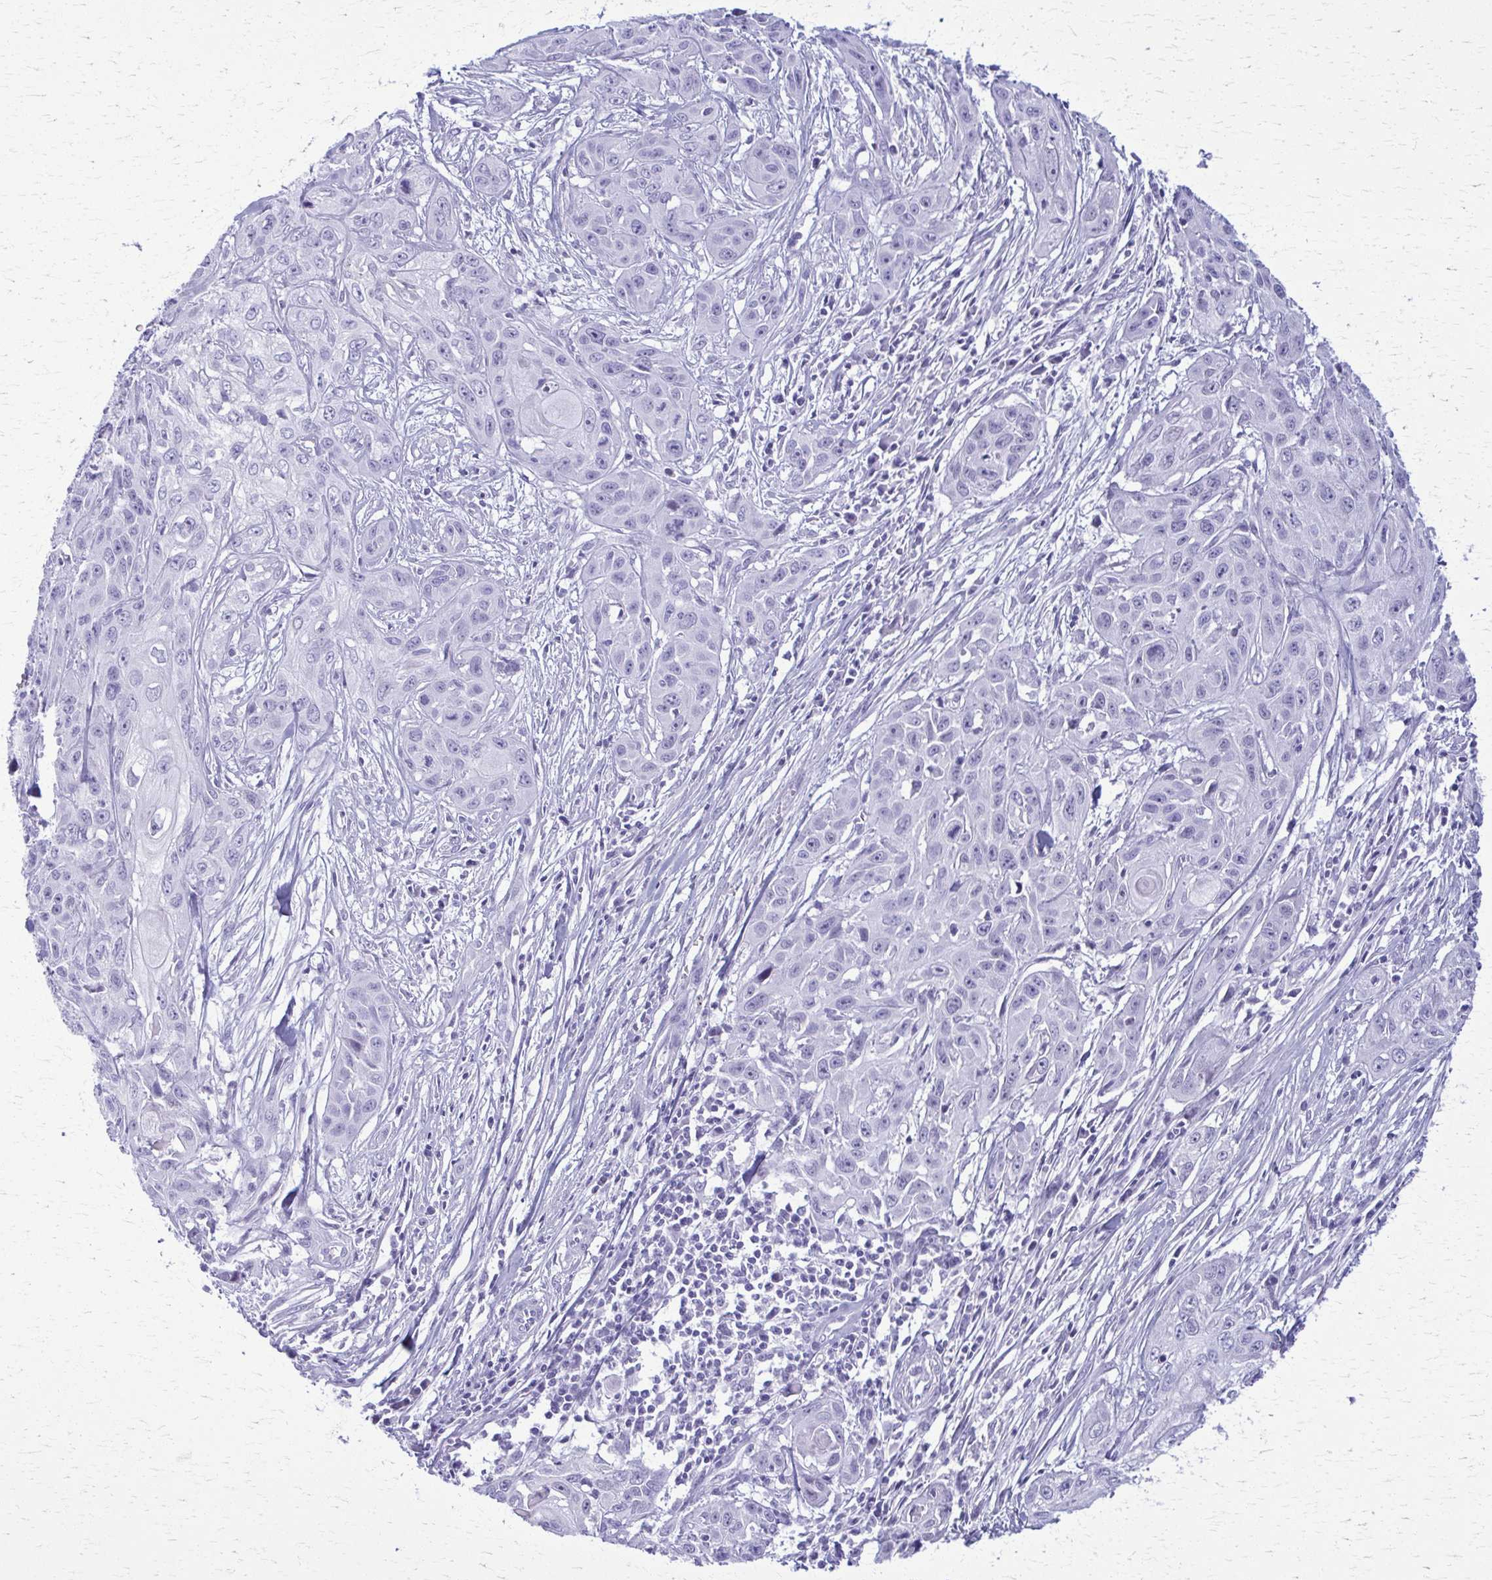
{"staining": {"intensity": "negative", "quantity": "none", "location": "none"}, "tissue": "skin cancer", "cell_type": "Tumor cells", "image_type": "cancer", "snomed": [{"axis": "morphology", "description": "Squamous cell carcinoma, NOS"}, {"axis": "topography", "description": "Skin"}, {"axis": "topography", "description": "Vulva"}], "caption": "IHC histopathology image of neoplastic tissue: squamous cell carcinoma (skin) stained with DAB (3,3'-diaminobenzidine) shows no significant protein expression in tumor cells.", "gene": "ACSM2B", "patient": {"sex": "female", "age": 83}}